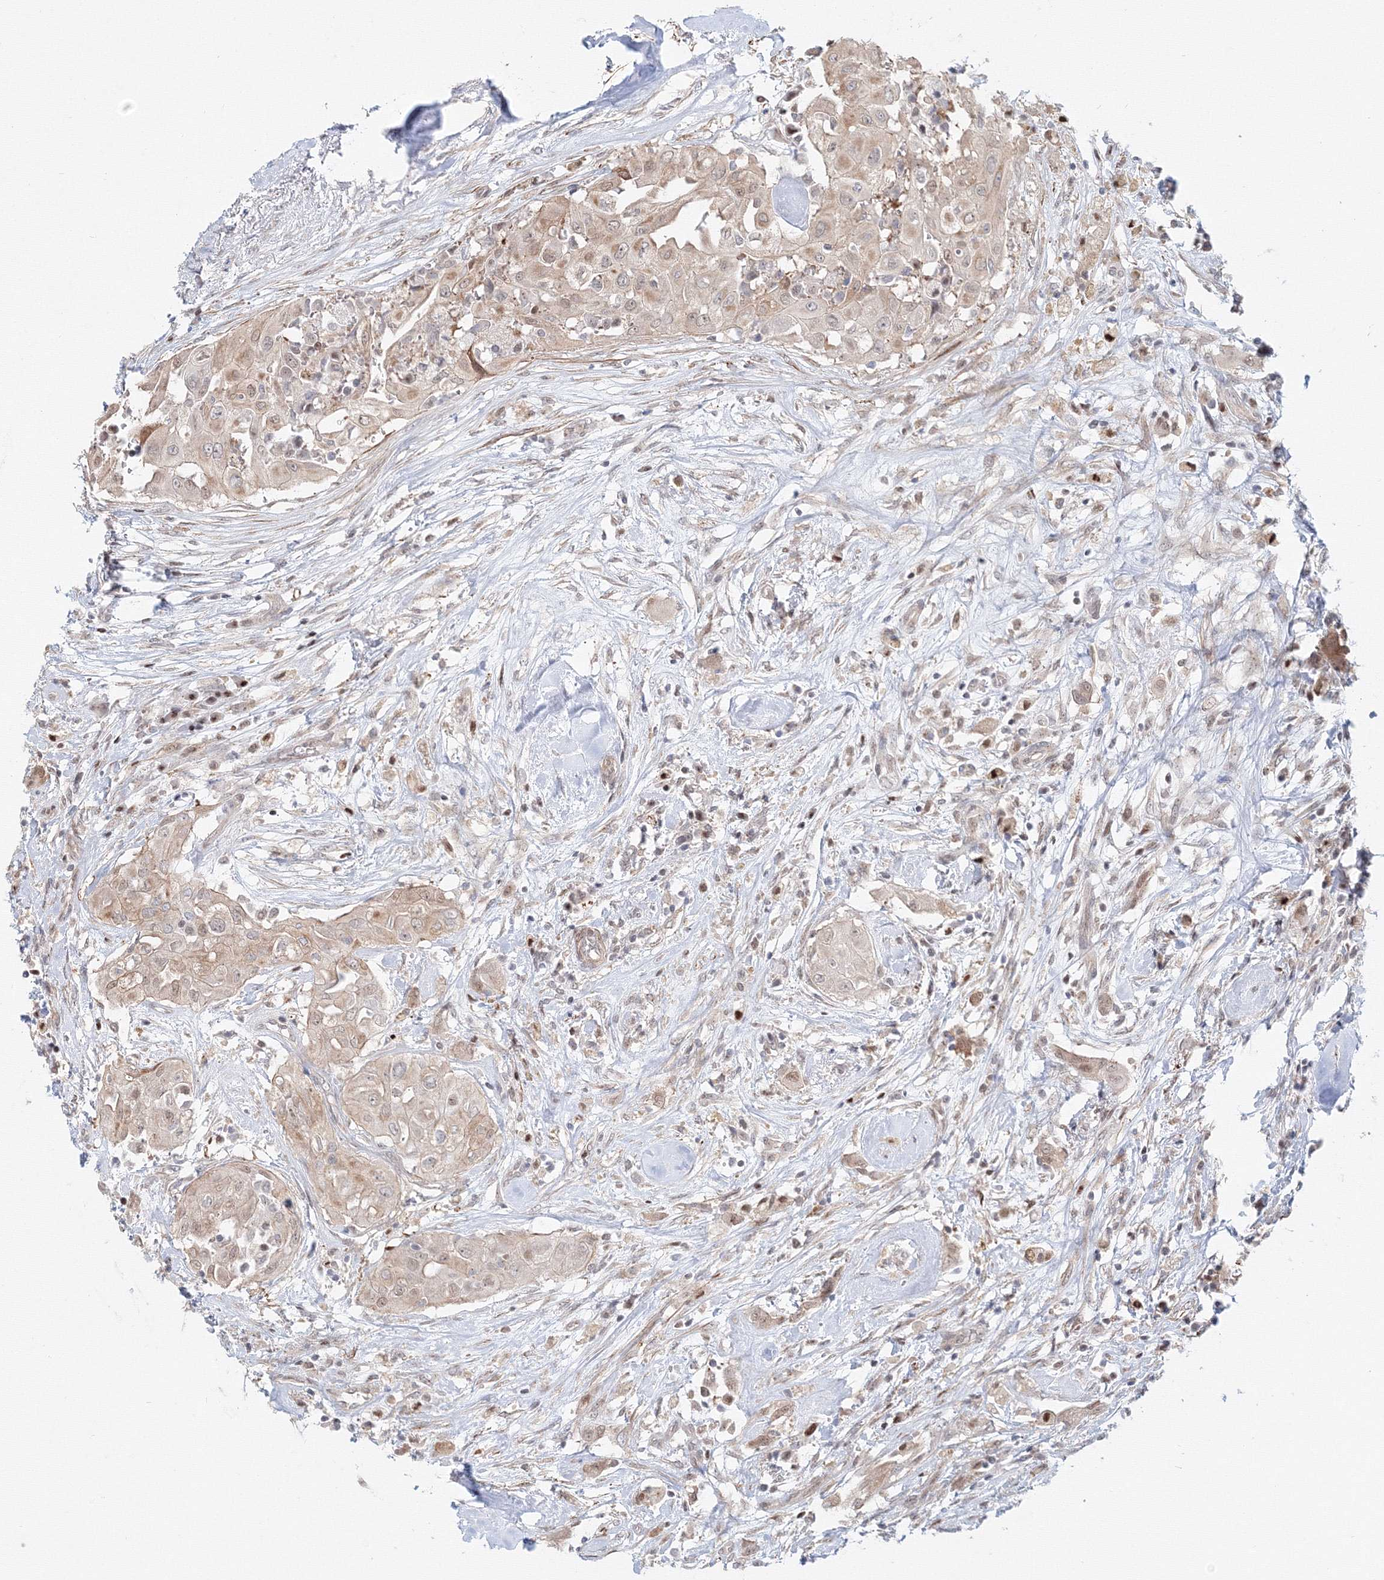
{"staining": {"intensity": "weak", "quantity": "25%-75%", "location": "cytoplasmic/membranous"}, "tissue": "thyroid cancer", "cell_type": "Tumor cells", "image_type": "cancer", "snomed": [{"axis": "morphology", "description": "Papillary adenocarcinoma, NOS"}, {"axis": "topography", "description": "Thyroid gland"}], "caption": "Immunohistochemistry (DAB) staining of human papillary adenocarcinoma (thyroid) reveals weak cytoplasmic/membranous protein expression in approximately 25%-75% of tumor cells.", "gene": "ARHGAP21", "patient": {"sex": "female", "age": 59}}